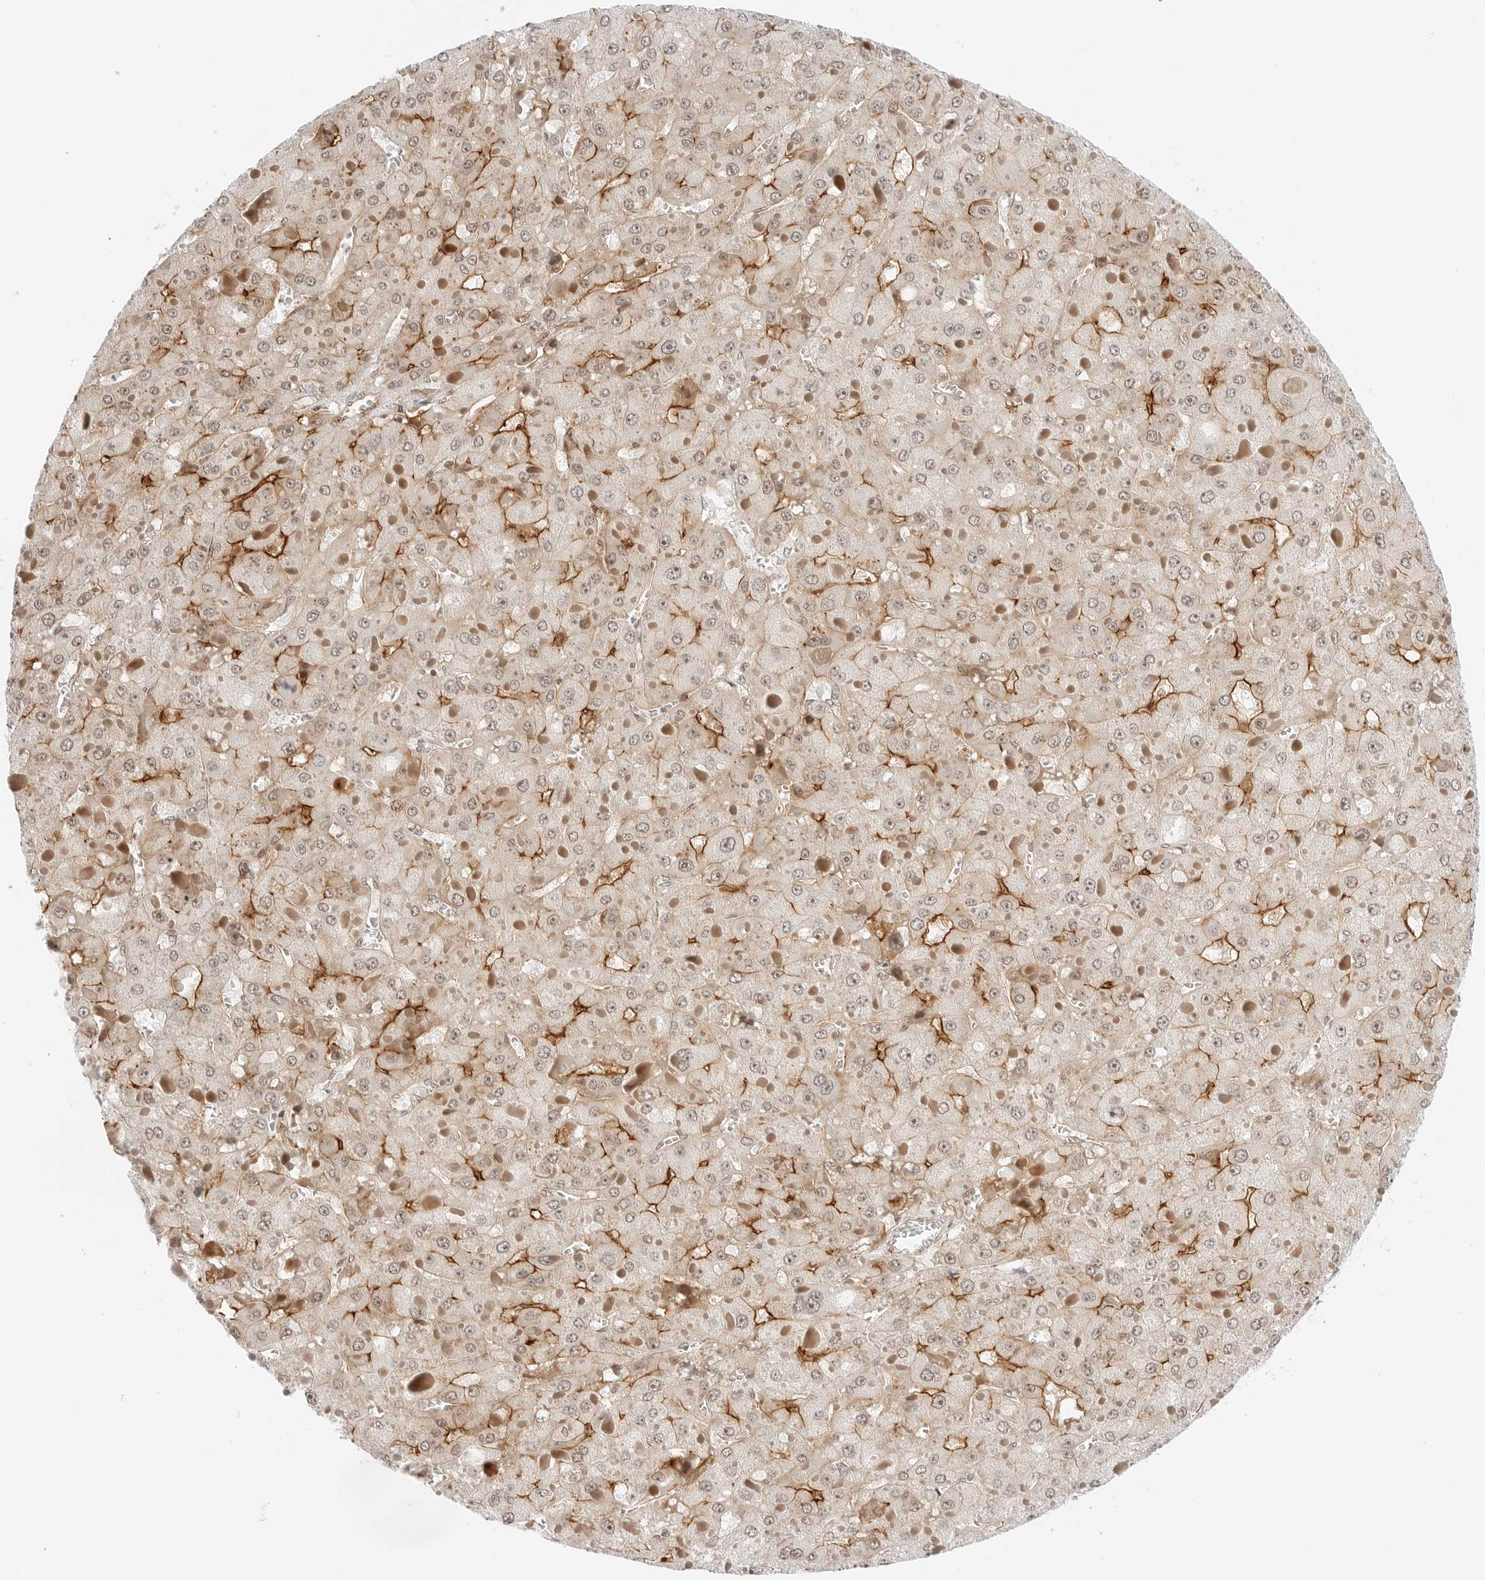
{"staining": {"intensity": "moderate", "quantity": "<25%", "location": "cytoplasmic/membranous"}, "tissue": "liver cancer", "cell_type": "Tumor cells", "image_type": "cancer", "snomed": [{"axis": "morphology", "description": "Carcinoma, Hepatocellular, NOS"}, {"axis": "topography", "description": "Liver"}], "caption": "An image showing moderate cytoplasmic/membranous positivity in about <25% of tumor cells in liver hepatocellular carcinoma, as visualized by brown immunohistochemical staining.", "gene": "ZNF613", "patient": {"sex": "female", "age": 73}}